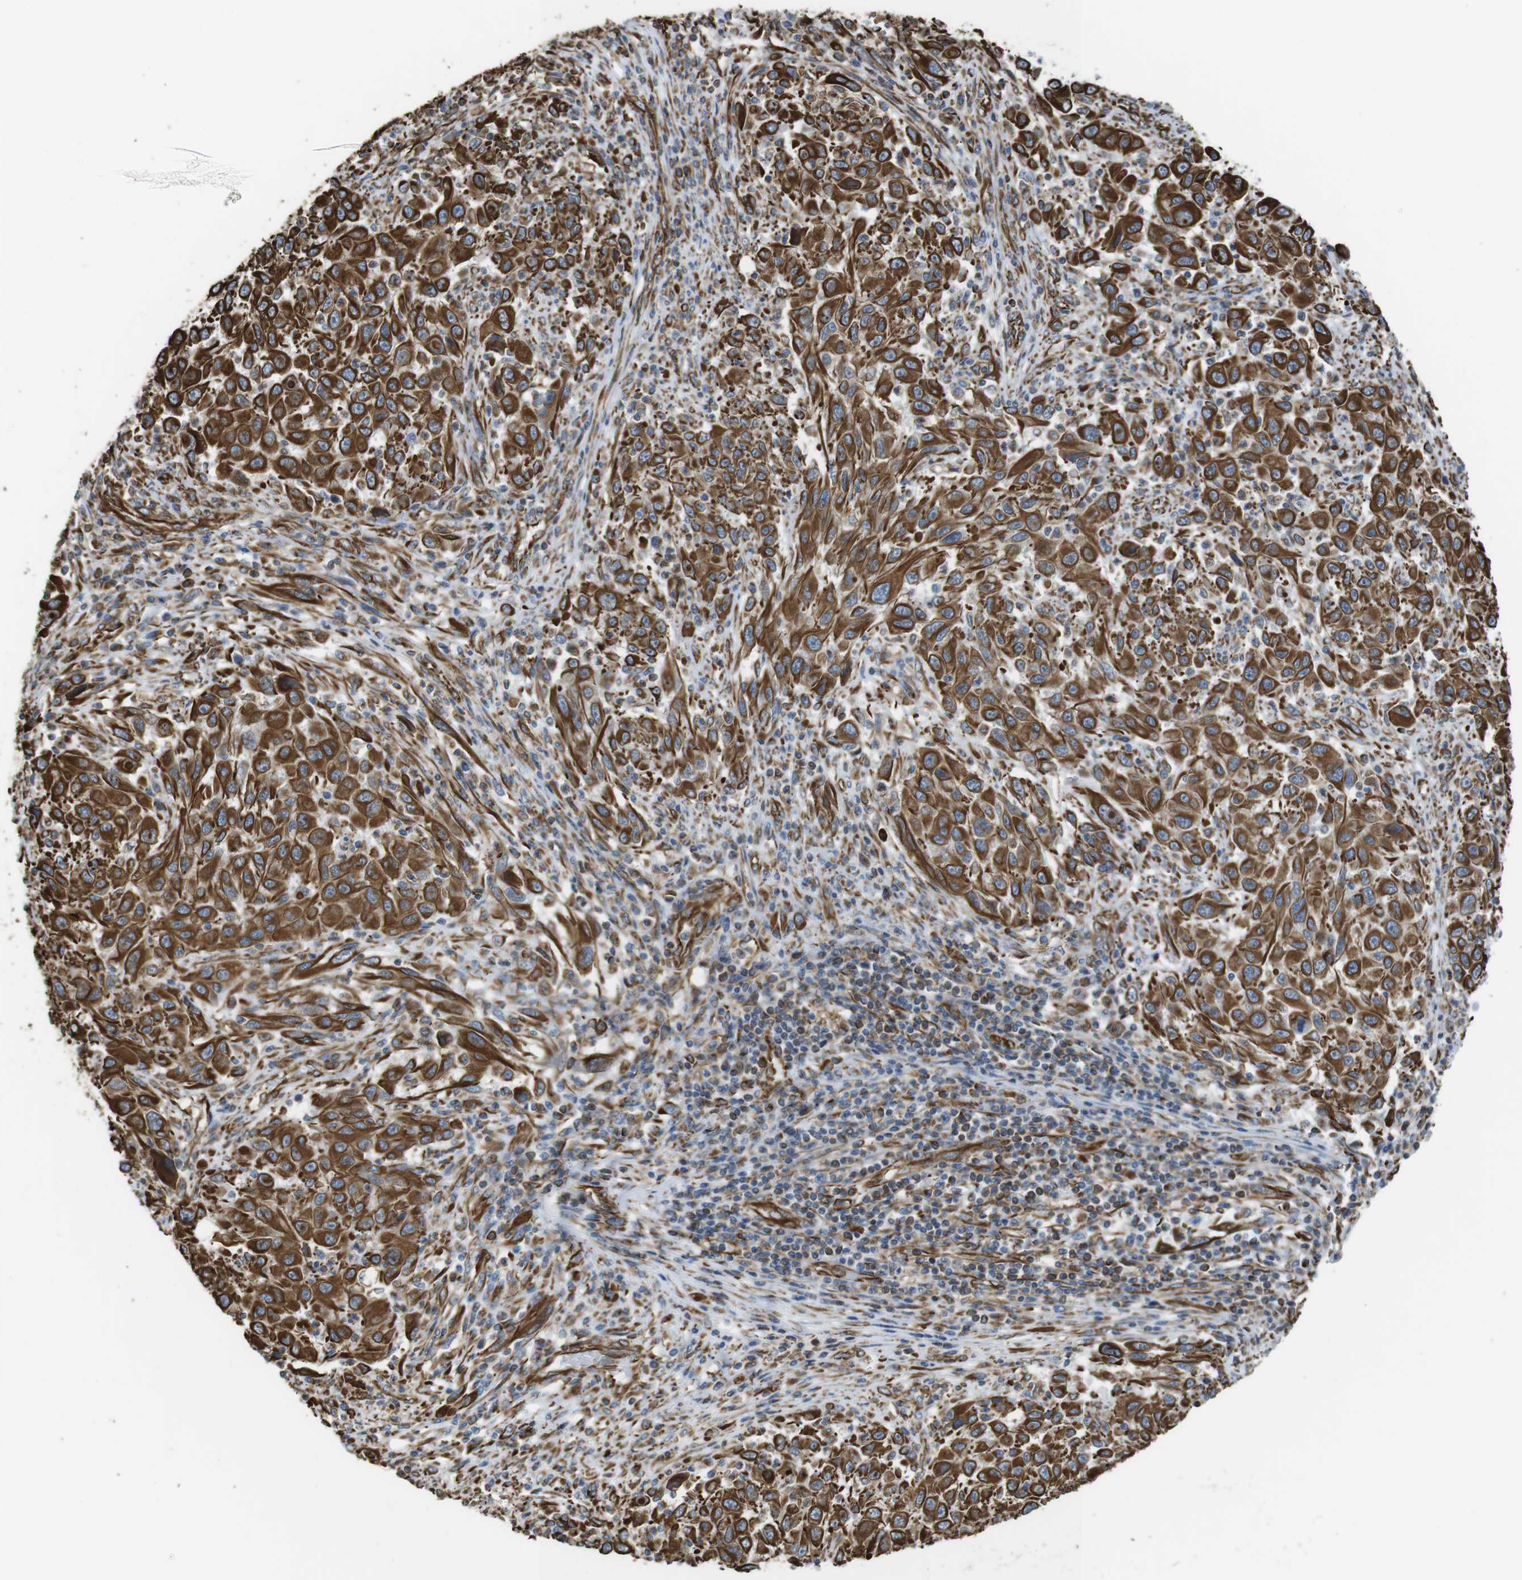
{"staining": {"intensity": "strong", "quantity": ">75%", "location": "cytoplasmic/membranous"}, "tissue": "melanoma", "cell_type": "Tumor cells", "image_type": "cancer", "snomed": [{"axis": "morphology", "description": "Malignant melanoma, Metastatic site"}, {"axis": "topography", "description": "Lymph node"}], "caption": "Approximately >75% of tumor cells in melanoma reveal strong cytoplasmic/membranous protein positivity as visualized by brown immunohistochemical staining.", "gene": "RALGPS1", "patient": {"sex": "male", "age": 61}}